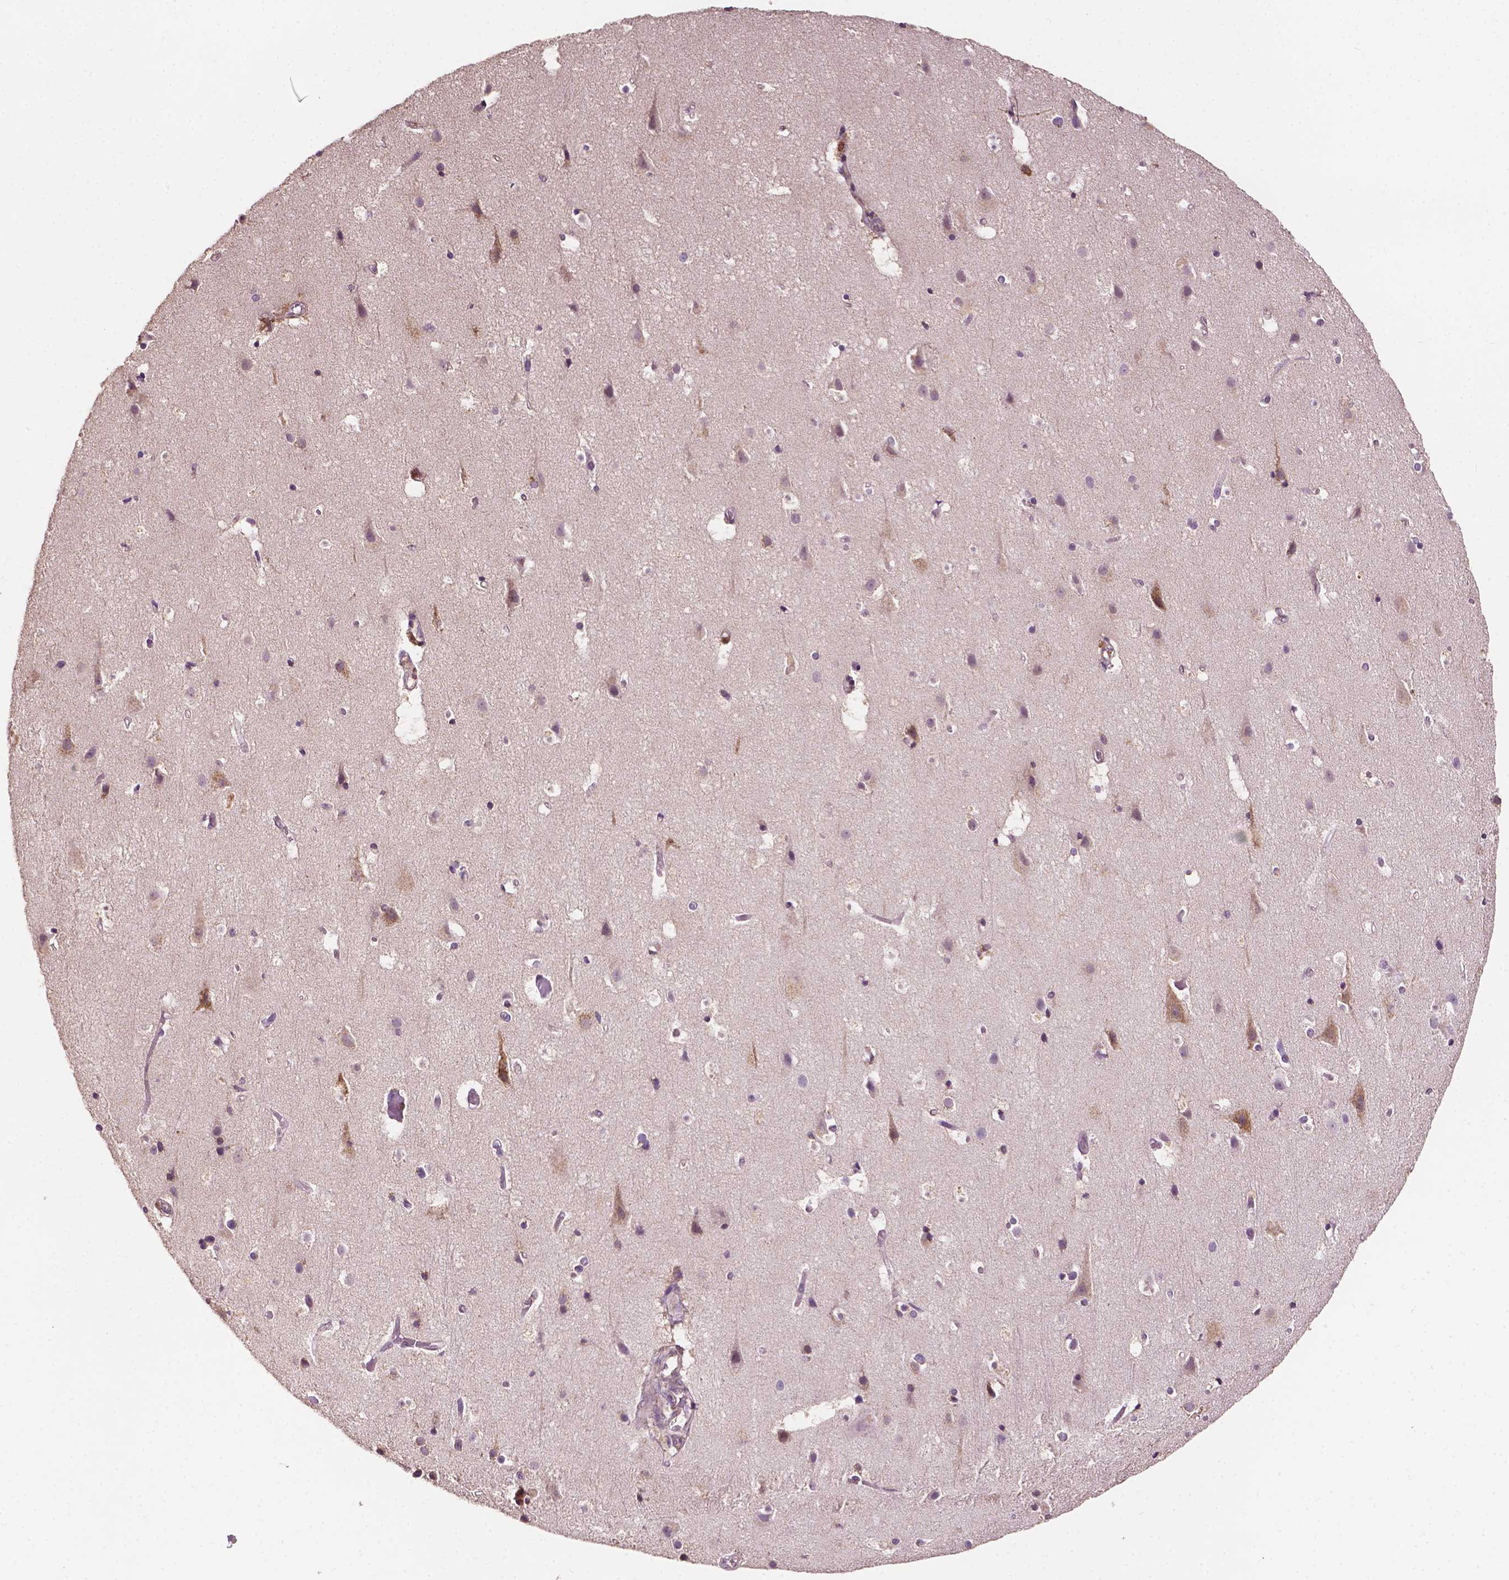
{"staining": {"intensity": "negative", "quantity": "none", "location": "none"}, "tissue": "cerebral cortex", "cell_type": "Endothelial cells", "image_type": "normal", "snomed": [{"axis": "morphology", "description": "Normal tissue, NOS"}, {"axis": "topography", "description": "Cerebral cortex"}], "caption": "This image is of unremarkable cerebral cortex stained with immunohistochemistry to label a protein in brown with the nuclei are counter-stained blue. There is no positivity in endothelial cells.", "gene": "EBAG9", "patient": {"sex": "female", "age": 52}}